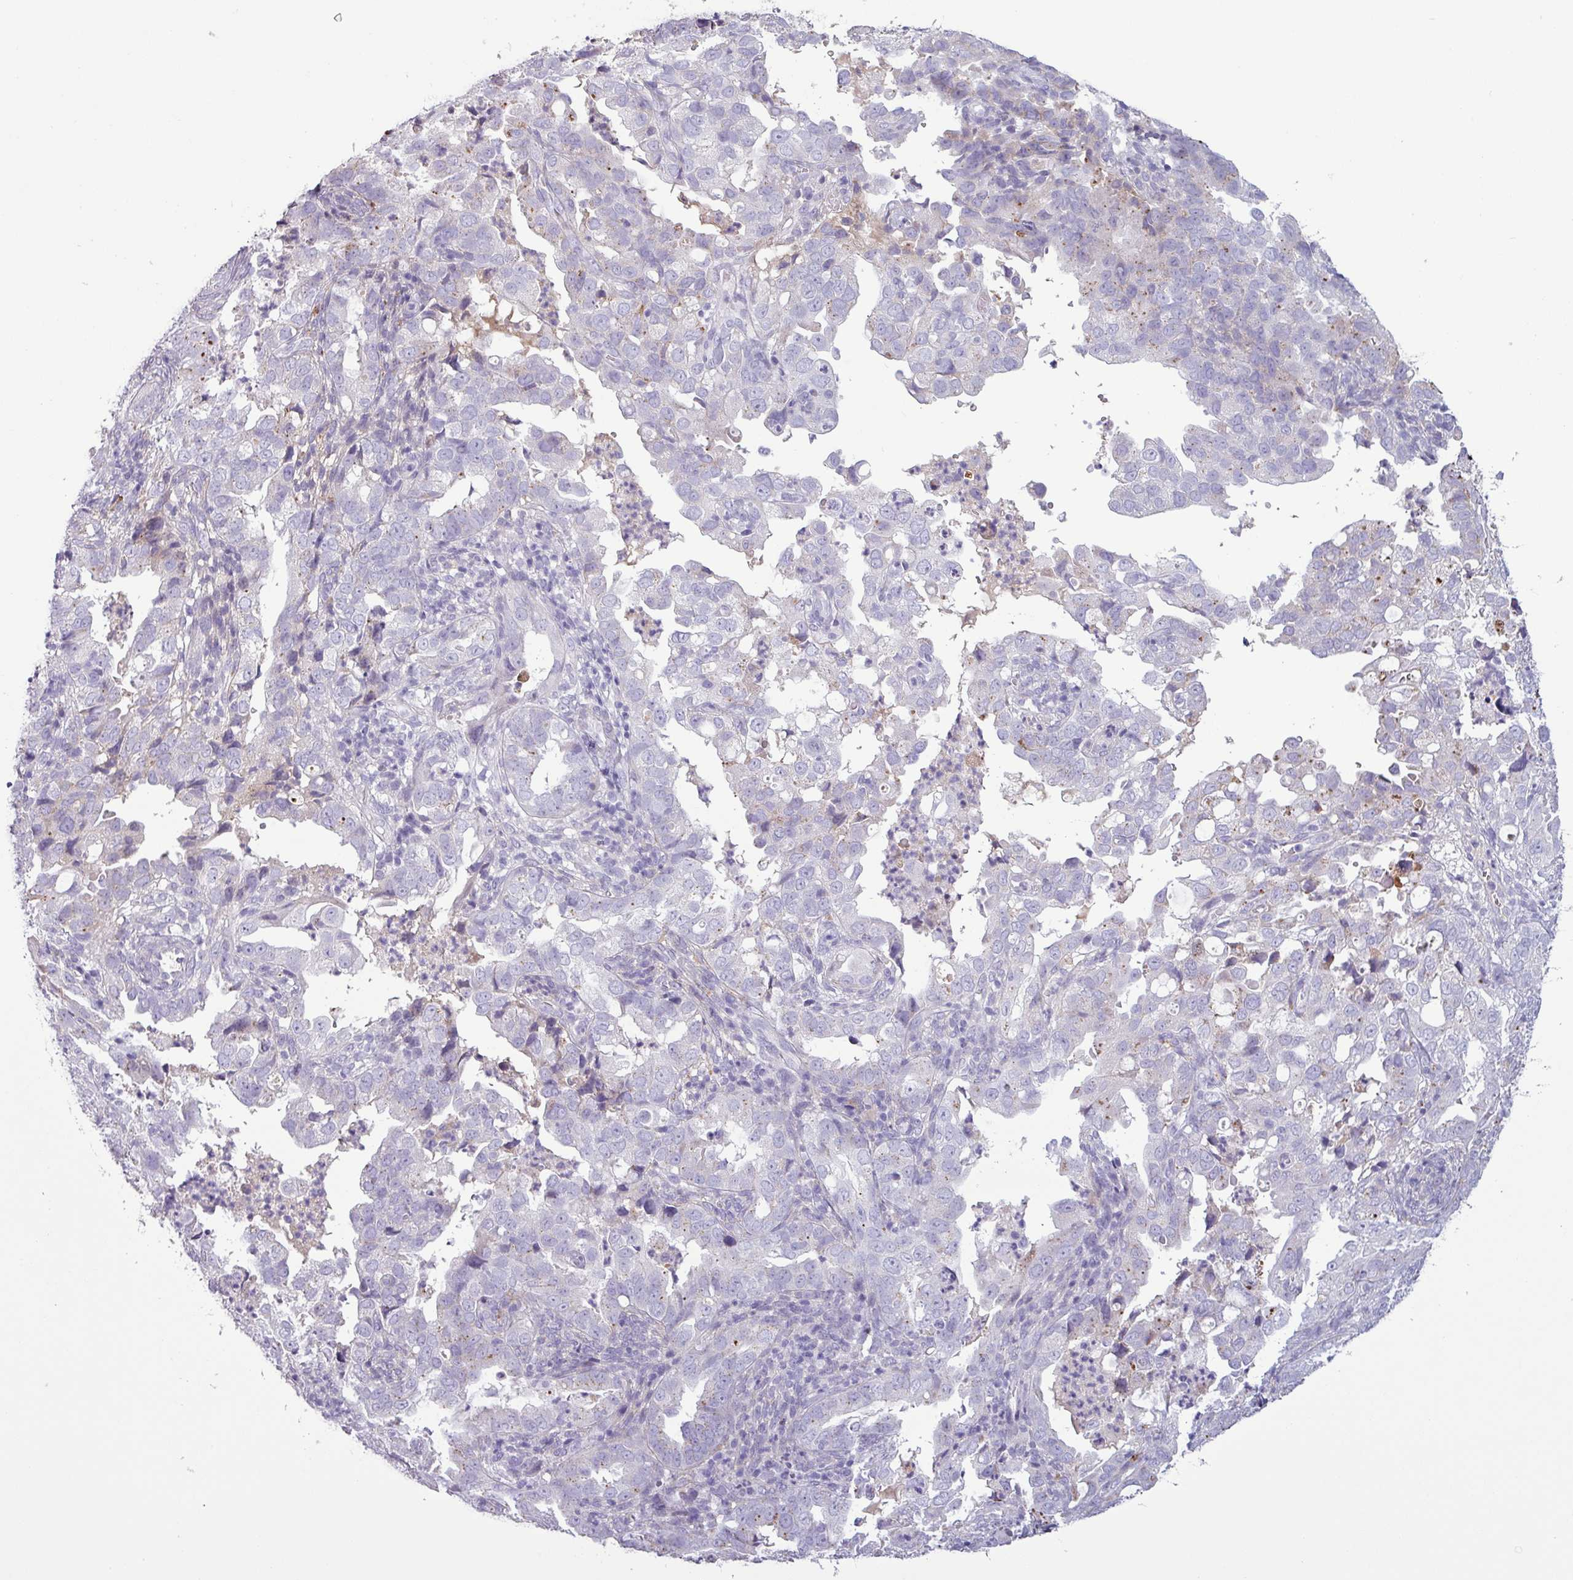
{"staining": {"intensity": "negative", "quantity": "none", "location": "none"}, "tissue": "endometrial cancer", "cell_type": "Tumor cells", "image_type": "cancer", "snomed": [{"axis": "morphology", "description": "Adenocarcinoma, NOS"}, {"axis": "topography", "description": "Endometrium"}], "caption": "Histopathology image shows no protein positivity in tumor cells of endometrial adenocarcinoma tissue.", "gene": "C4B", "patient": {"sex": "female", "age": 57}}